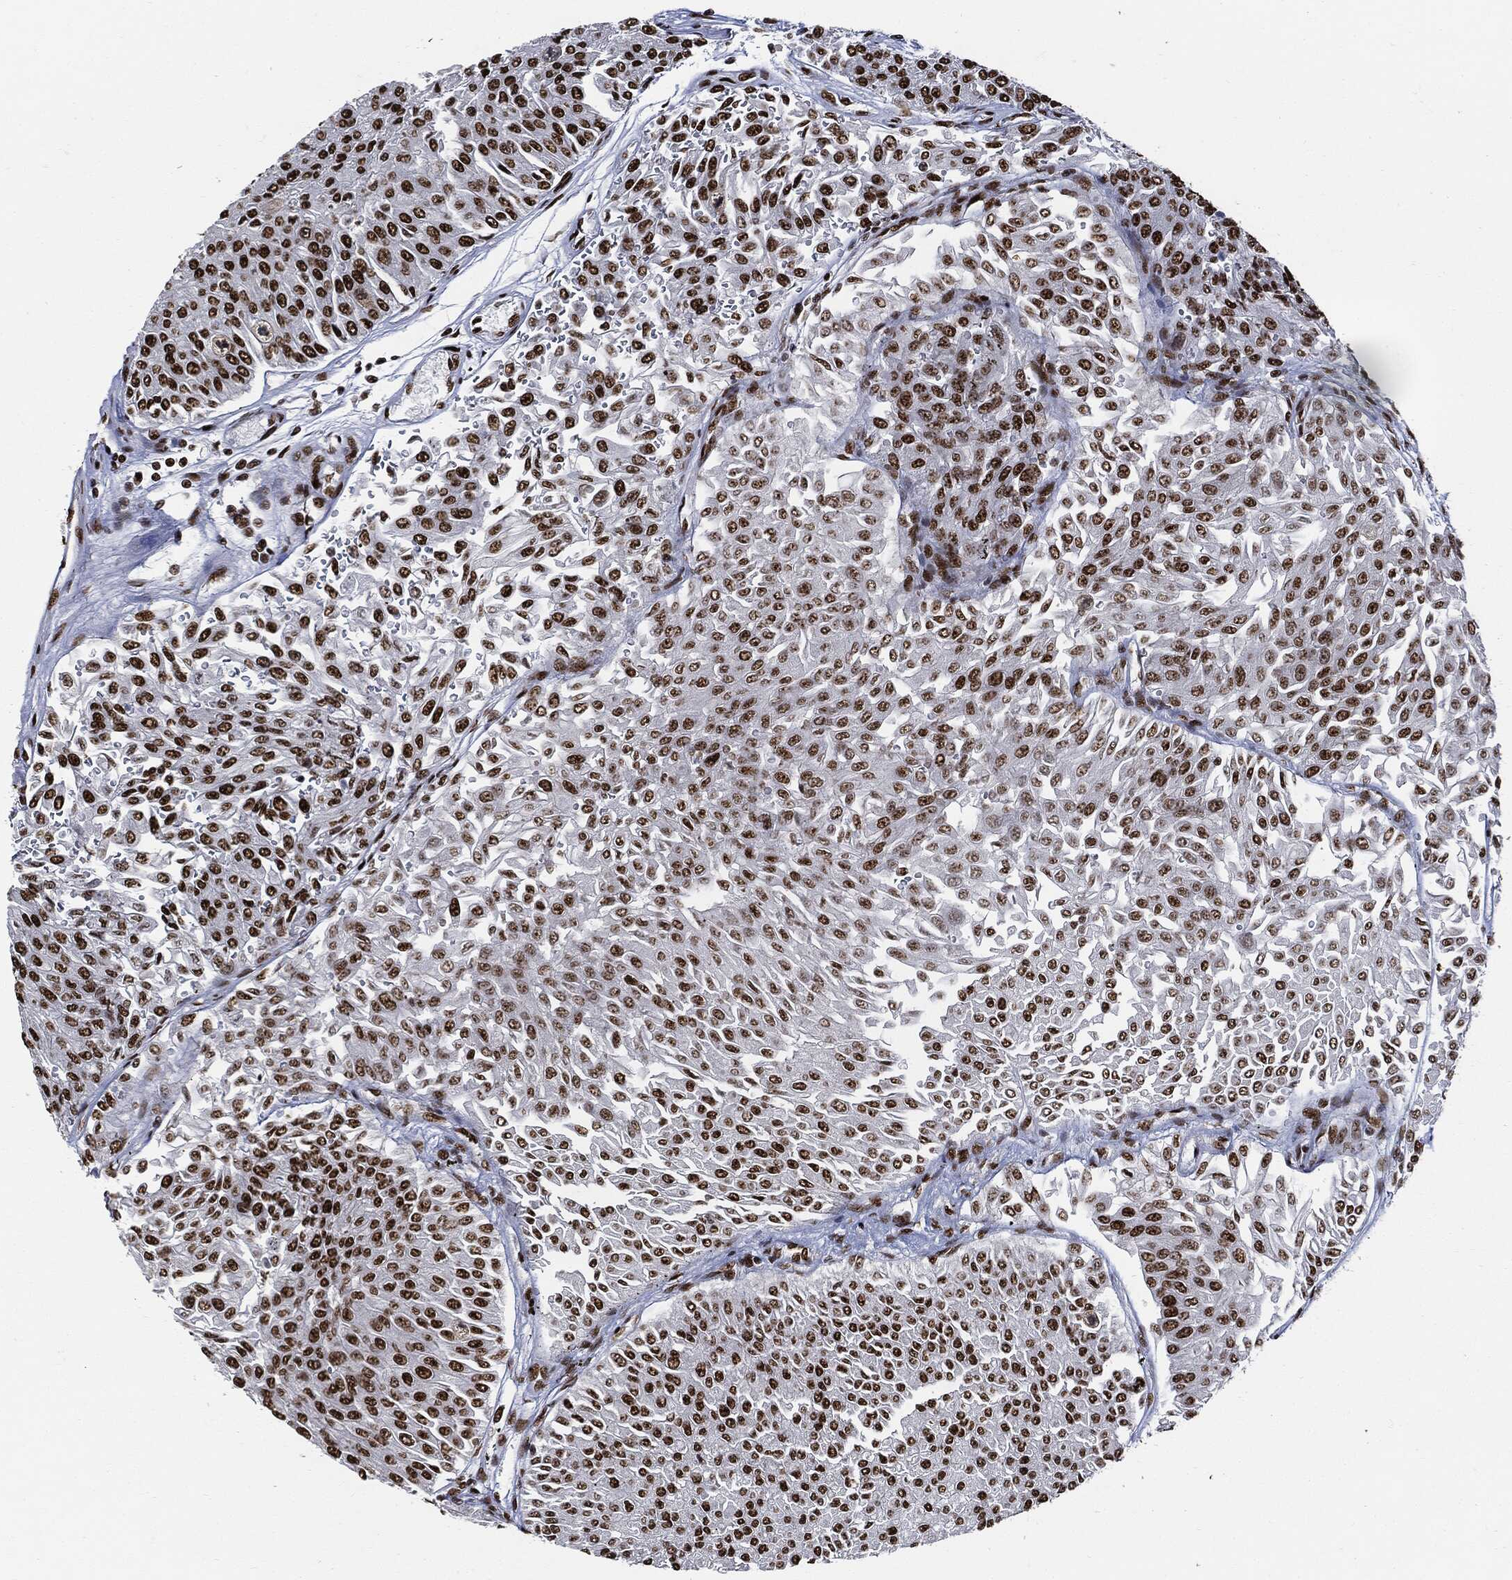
{"staining": {"intensity": "strong", "quantity": ">75%", "location": "nuclear"}, "tissue": "urothelial cancer", "cell_type": "Tumor cells", "image_type": "cancer", "snomed": [{"axis": "morphology", "description": "Urothelial carcinoma, Low grade"}, {"axis": "topography", "description": "Urinary bladder"}], "caption": "This photomicrograph exhibits IHC staining of low-grade urothelial carcinoma, with high strong nuclear staining in about >75% of tumor cells.", "gene": "RECQL", "patient": {"sex": "male", "age": 67}}